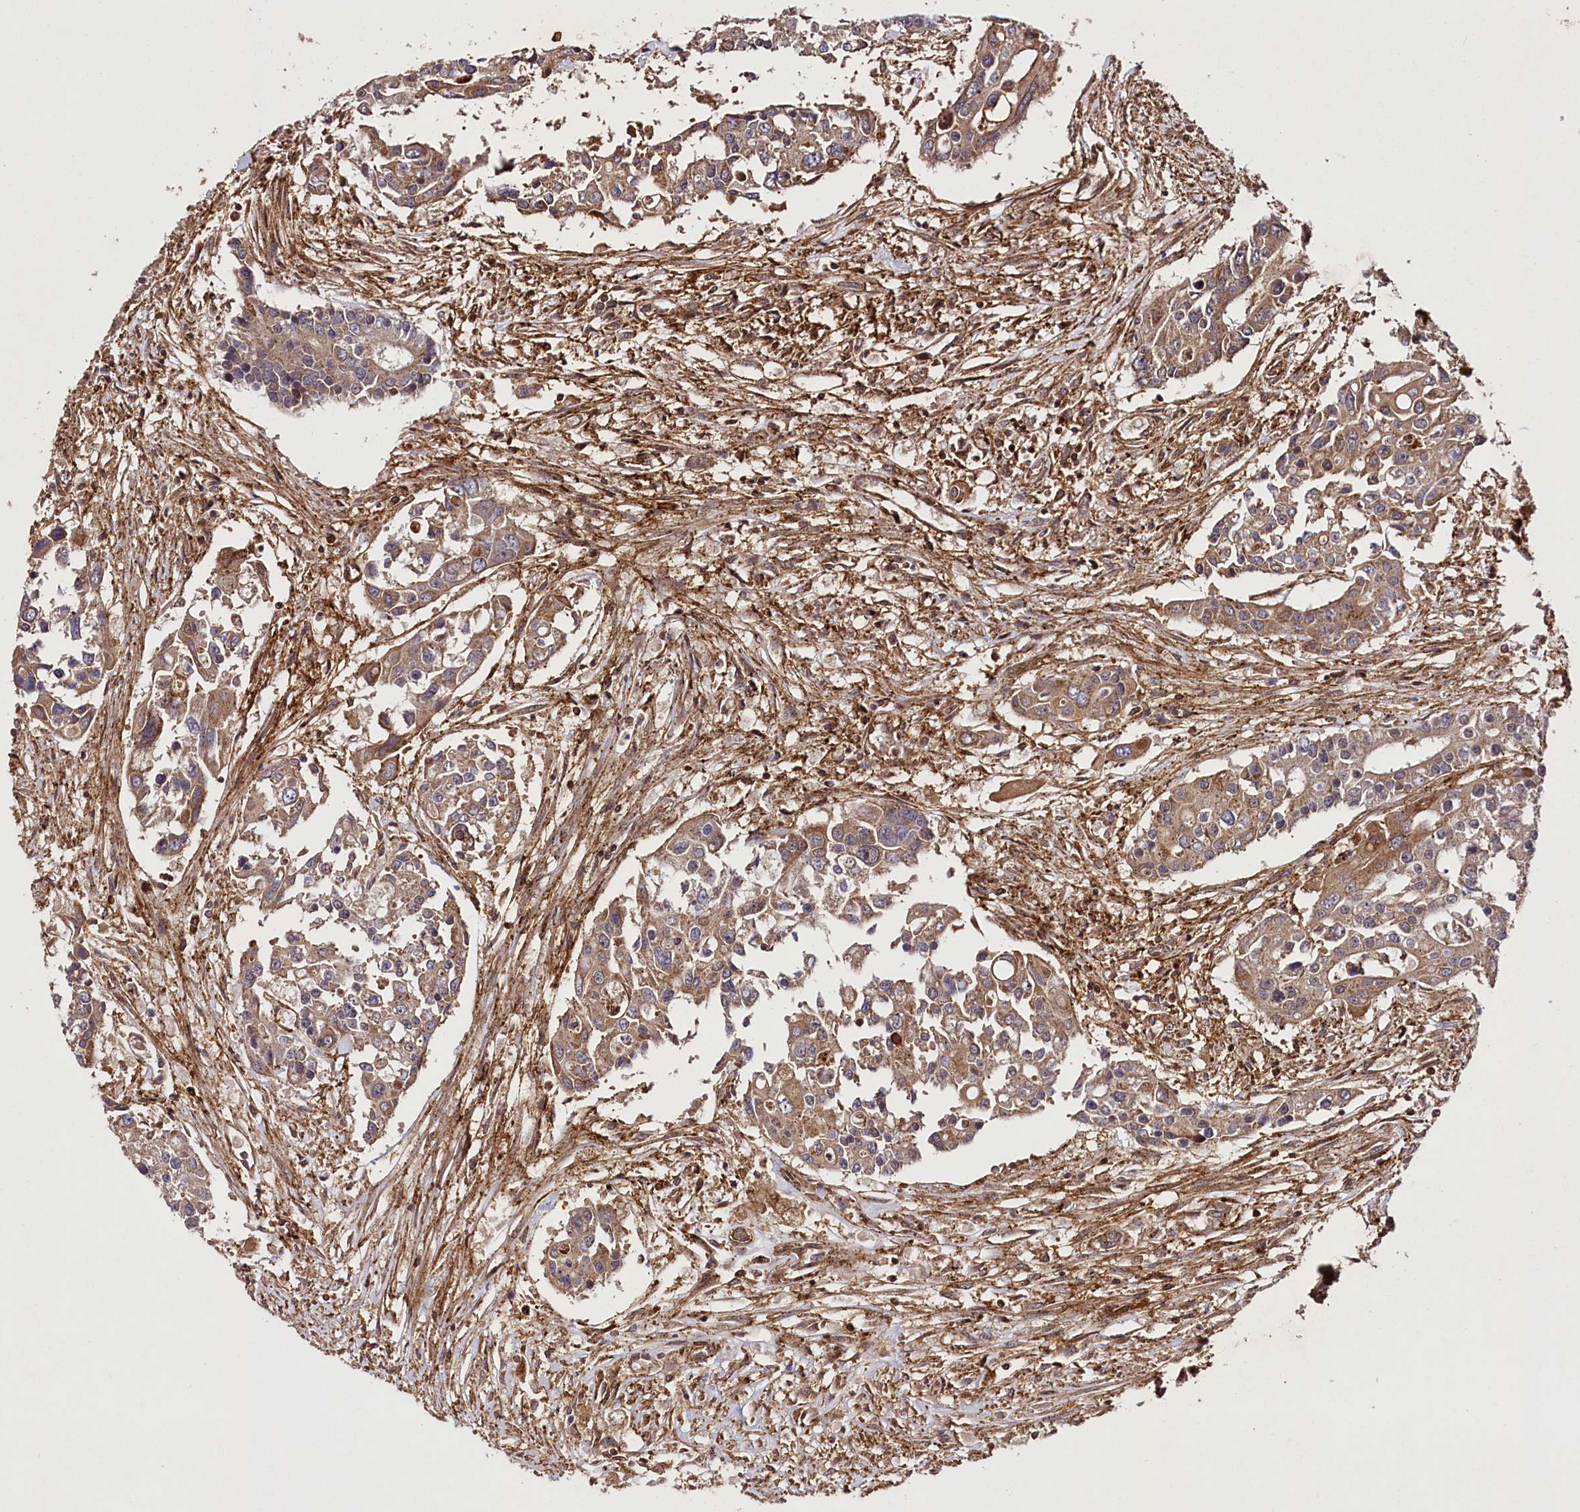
{"staining": {"intensity": "weak", "quantity": ">75%", "location": "cytoplasmic/membranous"}, "tissue": "colorectal cancer", "cell_type": "Tumor cells", "image_type": "cancer", "snomed": [{"axis": "morphology", "description": "Adenocarcinoma, NOS"}, {"axis": "topography", "description": "Colon"}], "caption": "A low amount of weak cytoplasmic/membranous expression is seen in approximately >75% of tumor cells in colorectal cancer (adenocarcinoma) tissue.", "gene": "PHLDB1", "patient": {"sex": "male", "age": 77}}